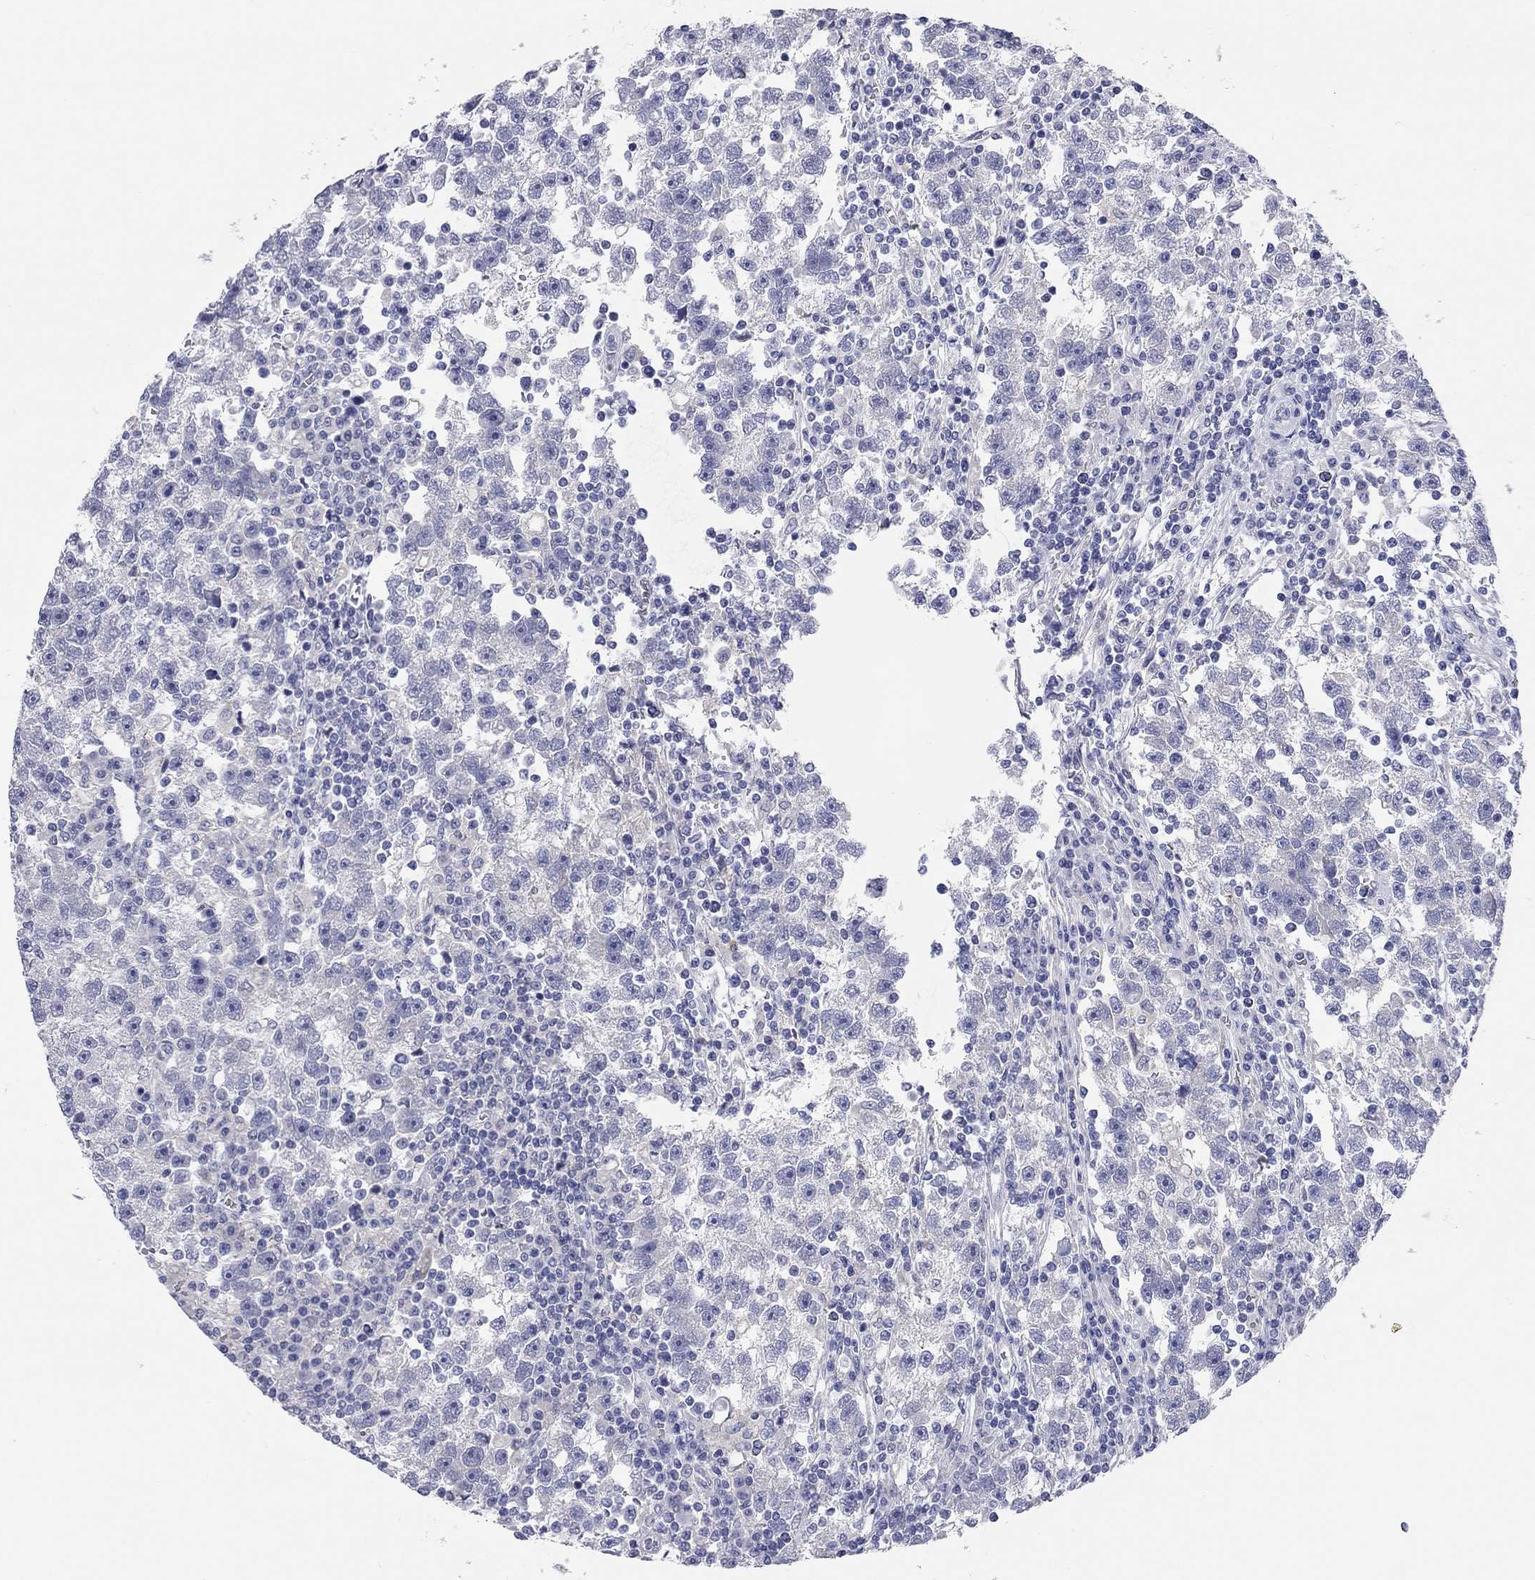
{"staining": {"intensity": "negative", "quantity": "none", "location": "none"}, "tissue": "testis cancer", "cell_type": "Tumor cells", "image_type": "cancer", "snomed": [{"axis": "morphology", "description": "Seminoma, NOS"}, {"axis": "topography", "description": "Testis"}], "caption": "An IHC photomicrograph of testis cancer is shown. There is no staining in tumor cells of testis cancer. (Stains: DAB immunohistochemistry with hematoxylin counter stain, Microscopy: brightfield microscopy at high magnification).", "gene": "TMEM221", "patient": {"sex": "male", "age": 47}}